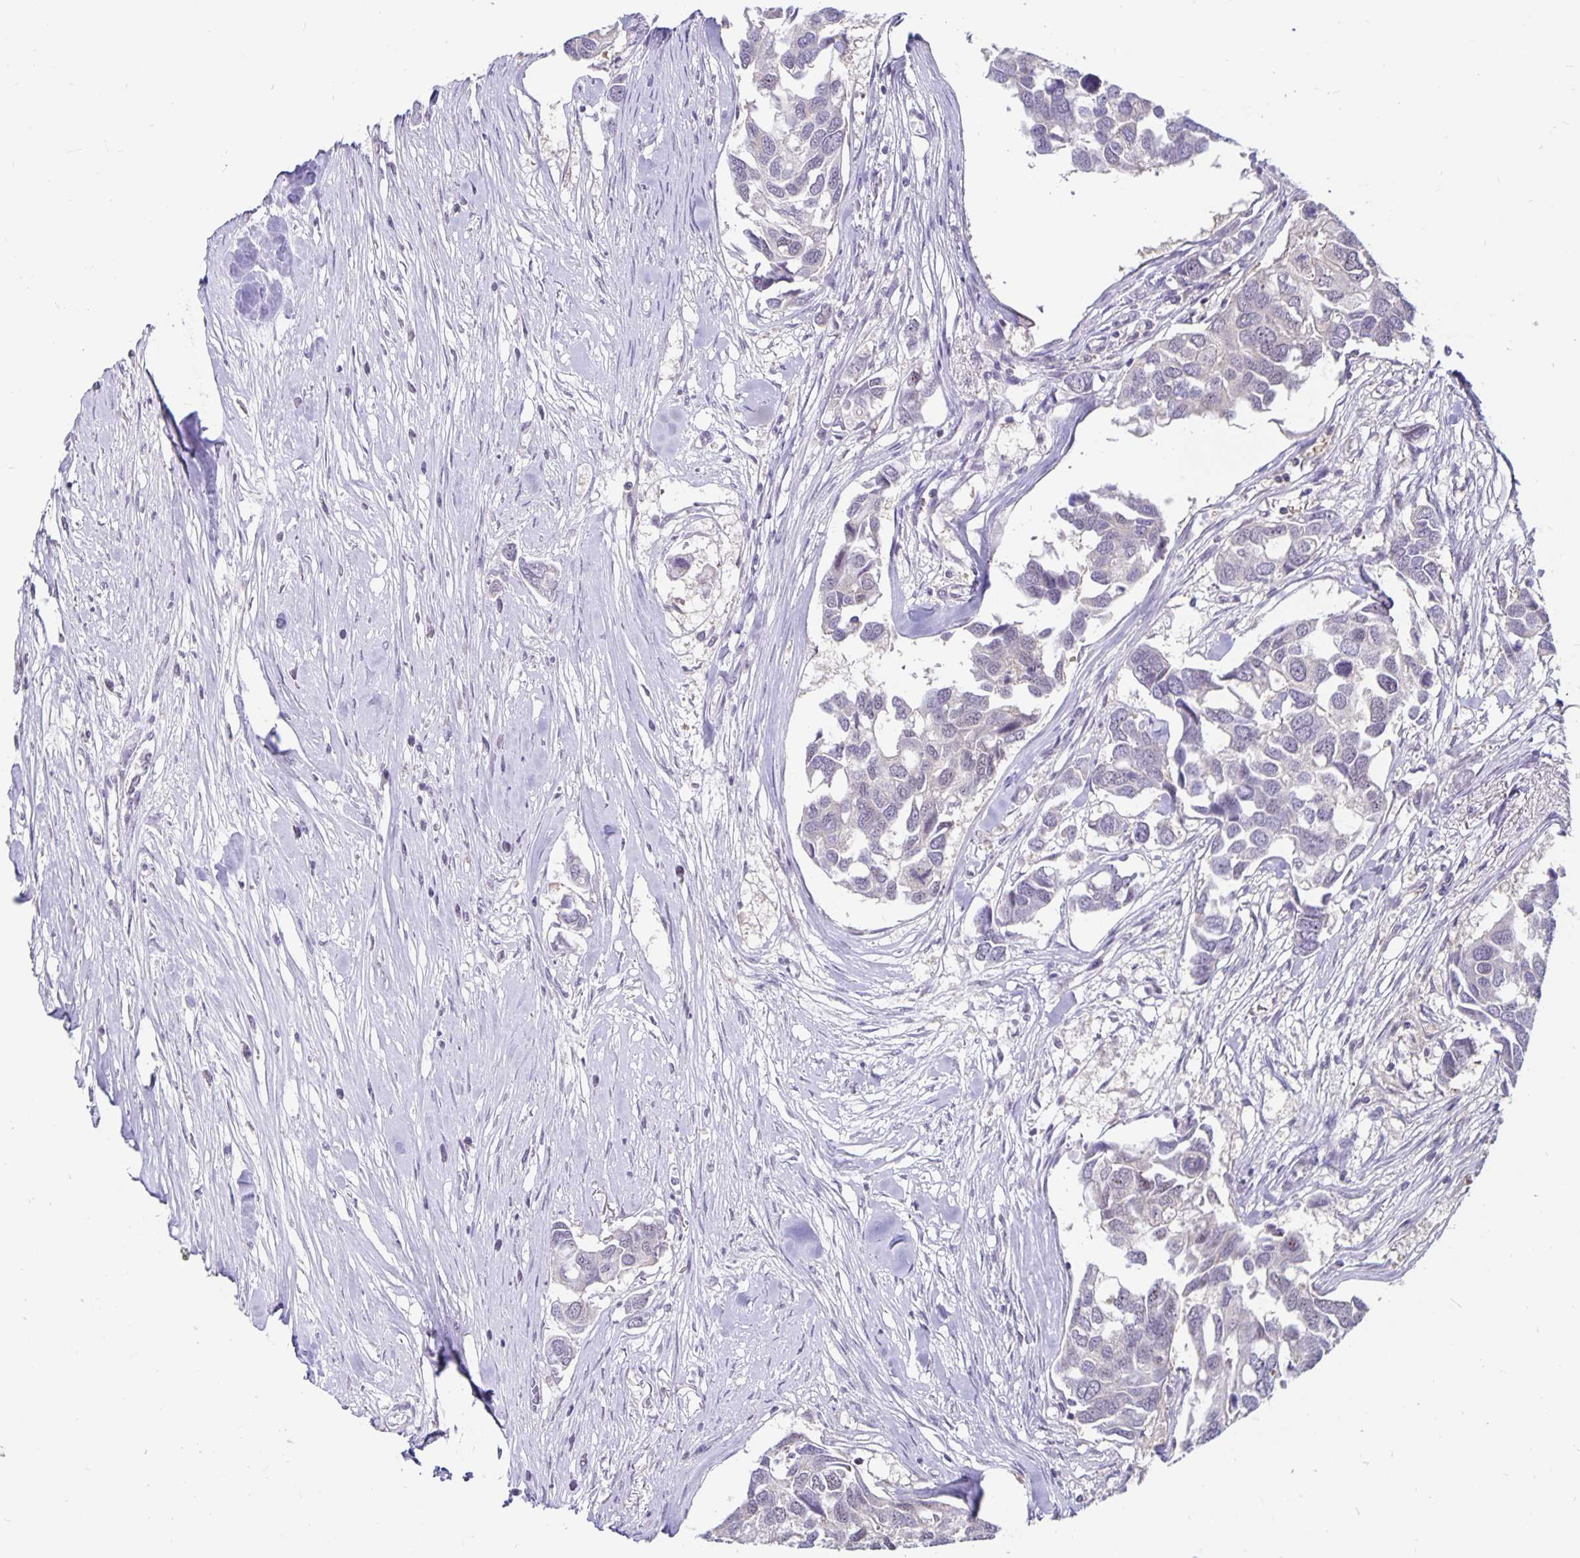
{"staining": {"intensity": "negative", "quantity": "none", "location": "none"}, "tissue": "breast cancer", "cell_type": "Tumor cells", "image_type": "cancer", "snomed": [{"axis": "morphology", "description": "Duct carcinoma"}, {"axis": "topography", "description": "Breast"}], "caption": "This is a histopathology image of immunohistochemistry (IHC) staining of breast cancer, which shows no expression in tumor cells. Brightfield microscopy of immunohistochemistry (IHC) stained with DAB (3,3'-diaminobenzidine) (brown) and hematoxylin (blue), captured at high magnification.", "gene": "EXOC6B", "patient": {"sex": "female", "age": 83}}